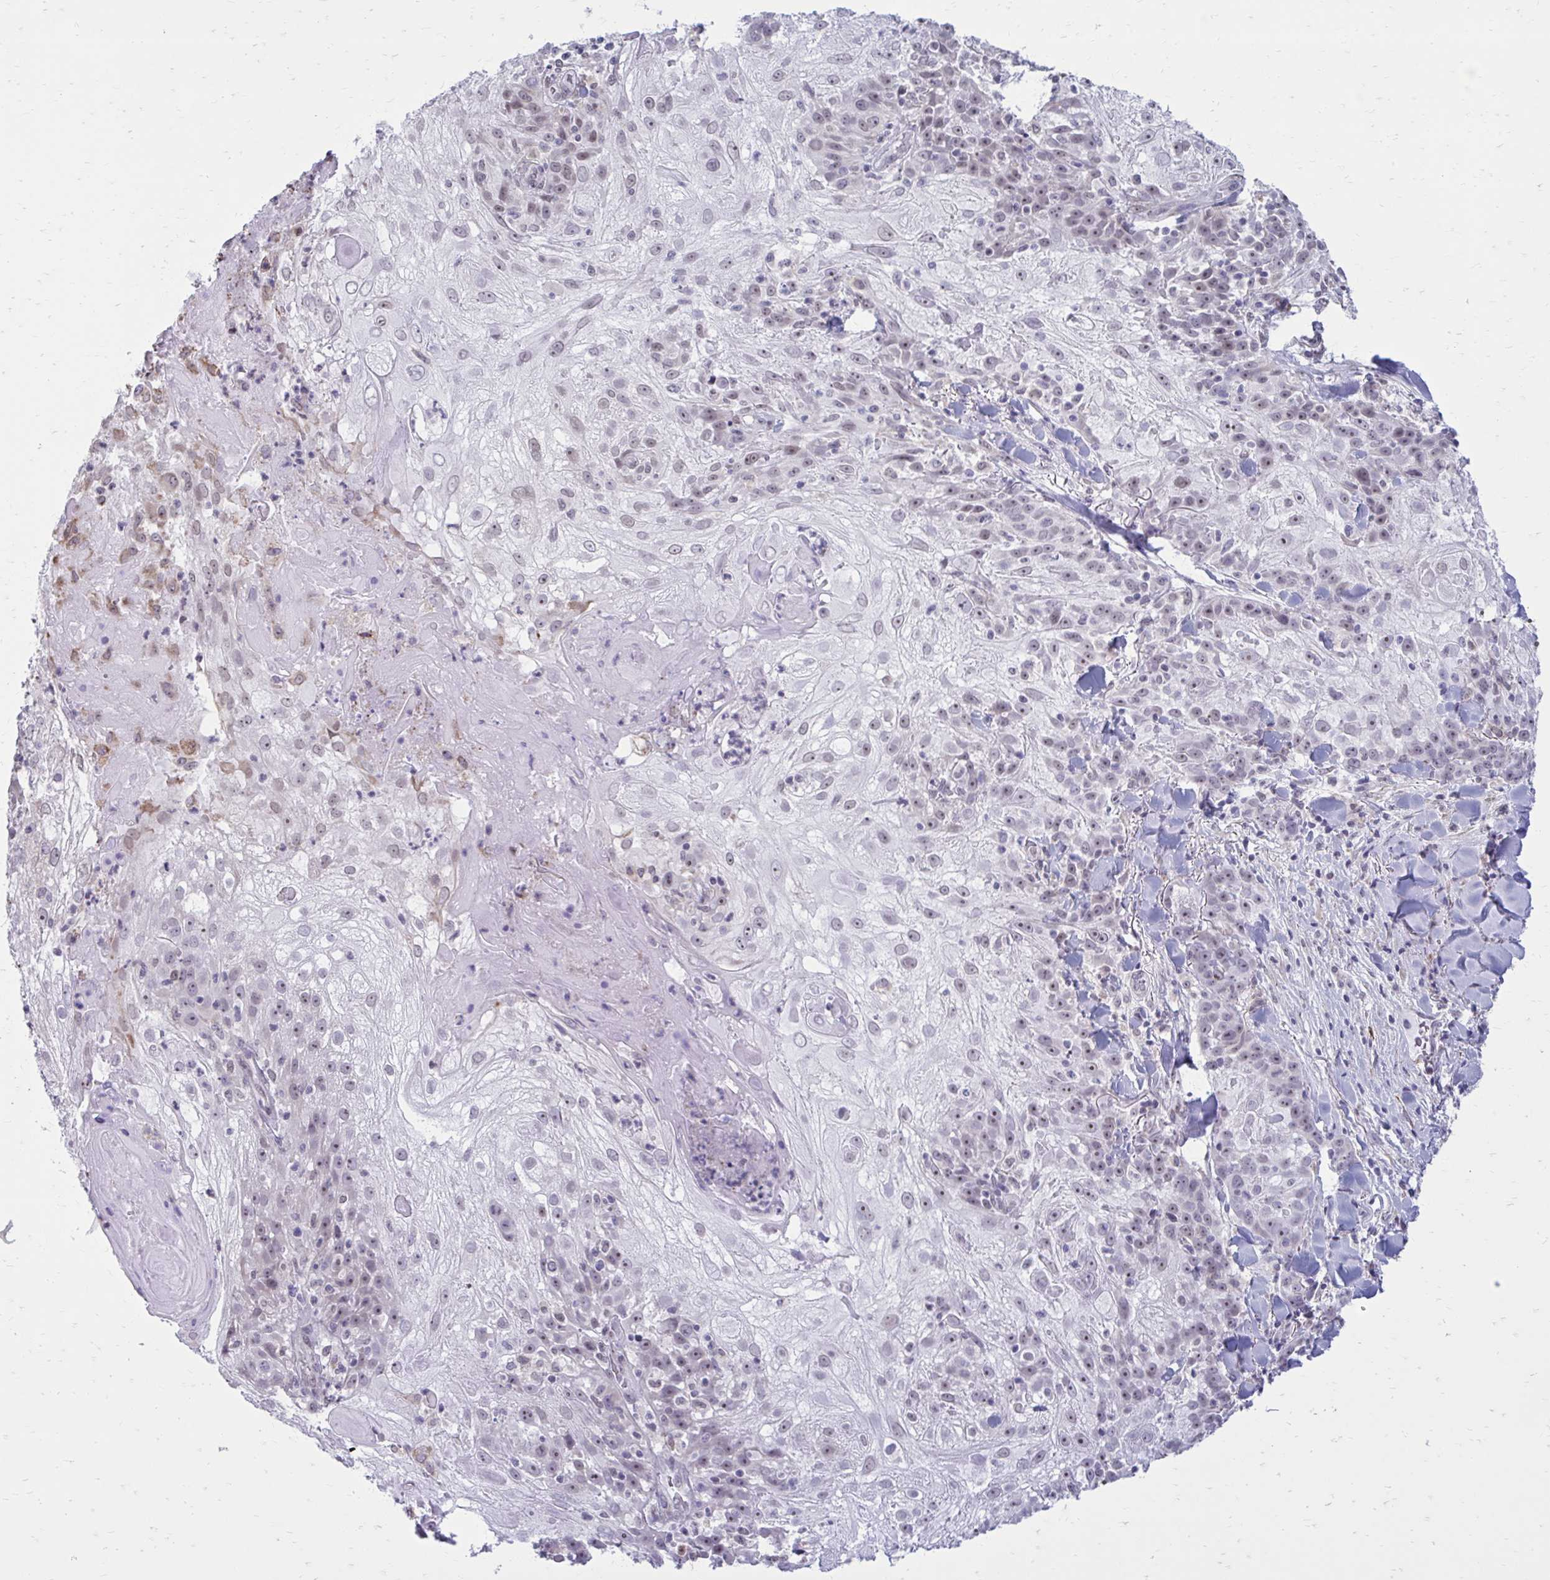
{"staining": {"intensity": "weak", "quantity": "<25%", "location": "nuclear"}, "tissue": "skin cancer", "cell_type": "Tumor cells", "image_type": "cancer", "snomed": [{"axis": "morphology", "description": "Normal tissue, NOS"}, {"axis": "morphology", "description": "Squamous cell carcinoma, NOS"}, {"axis": "topography", "description": "Skin"}], "caption": "Squamous cell carcinoma (skin) was stained to show a protein in brown. There is no significant positivity in tumor cells.", "gene": "PROSER1", "patient": {"sex": "female", "age": 83}}